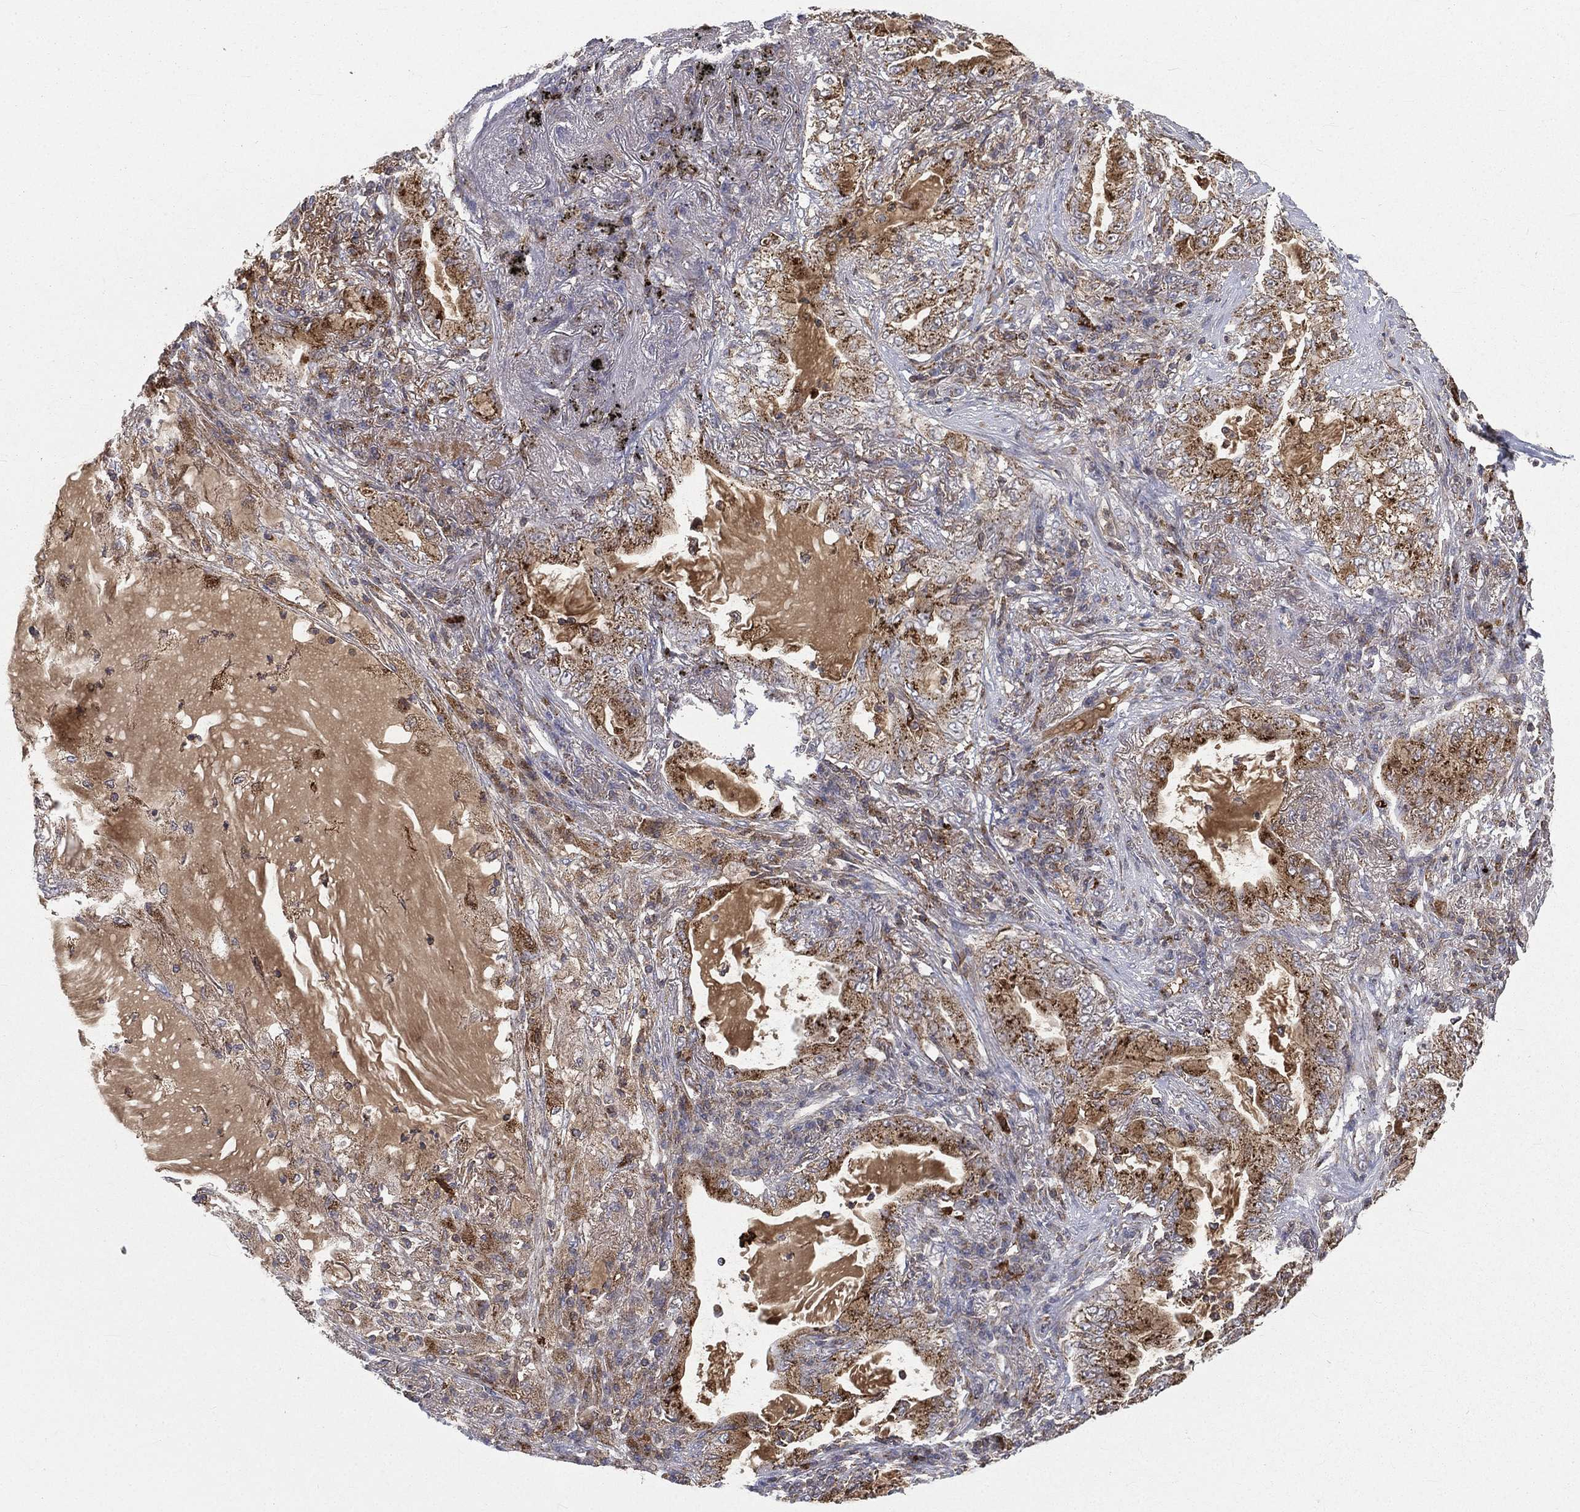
{"staining": {"intensity": "strong", "quantity": "25%-75%", "location": "cytoplasmic/membranous"}, "tissue": "lung cancer", "cell_type": "Tumor cells", "image_type": "cancer", "snomed": [{"axis": "morphology", "description": "Adenocarcinoma, NOS"}, {"axis": "topography", "description": "Lung"}], "caption": "Human lung adenocarcinoma stained with a brown dye exhibits strong cytoplasmic/membranous positive positivity in about 25%-75% of tumor cells.", "gene": "RIN3", "patient": {"sex": "female", "age": 73}}